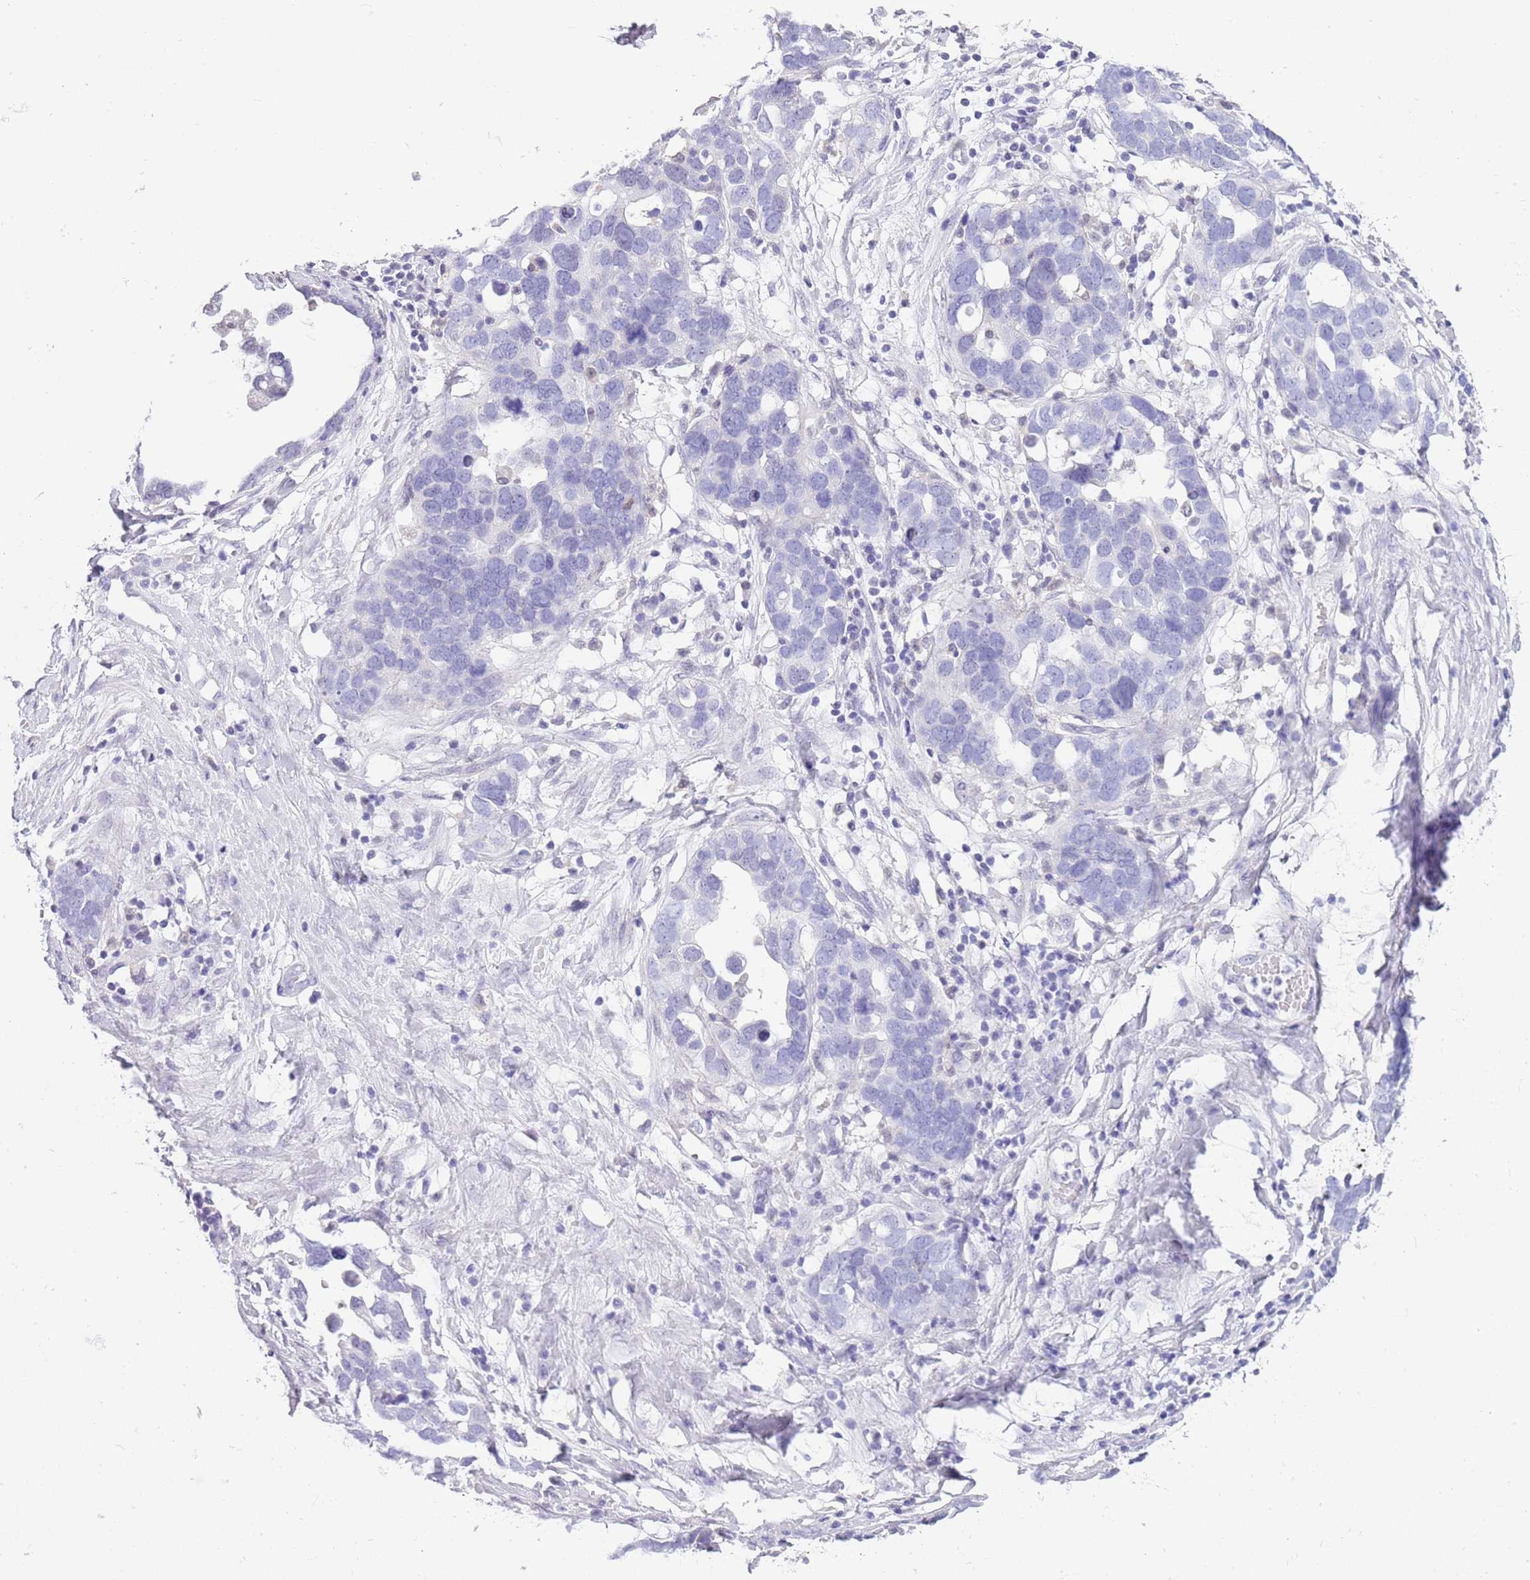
{"staining": {"intensity": "negative", "quantity": "none", "location": "none"}, "tissue": "ovarian cancer", "cell_type": "Tumor cells", "image_type": "cancer", "snomed": [{"axis": "morphology", "description": "Cystadenocarcinoma, serous, NOS"}, {"axis": "topography", "description": "Ovary"}], "caption": "This is a histopathology image of immunohistochemistry staining of ovarian cancer, which shows no positivity in tumor cells.", "gene": "PPP1R17", "patient": {"sex": "female", "age": 54}}